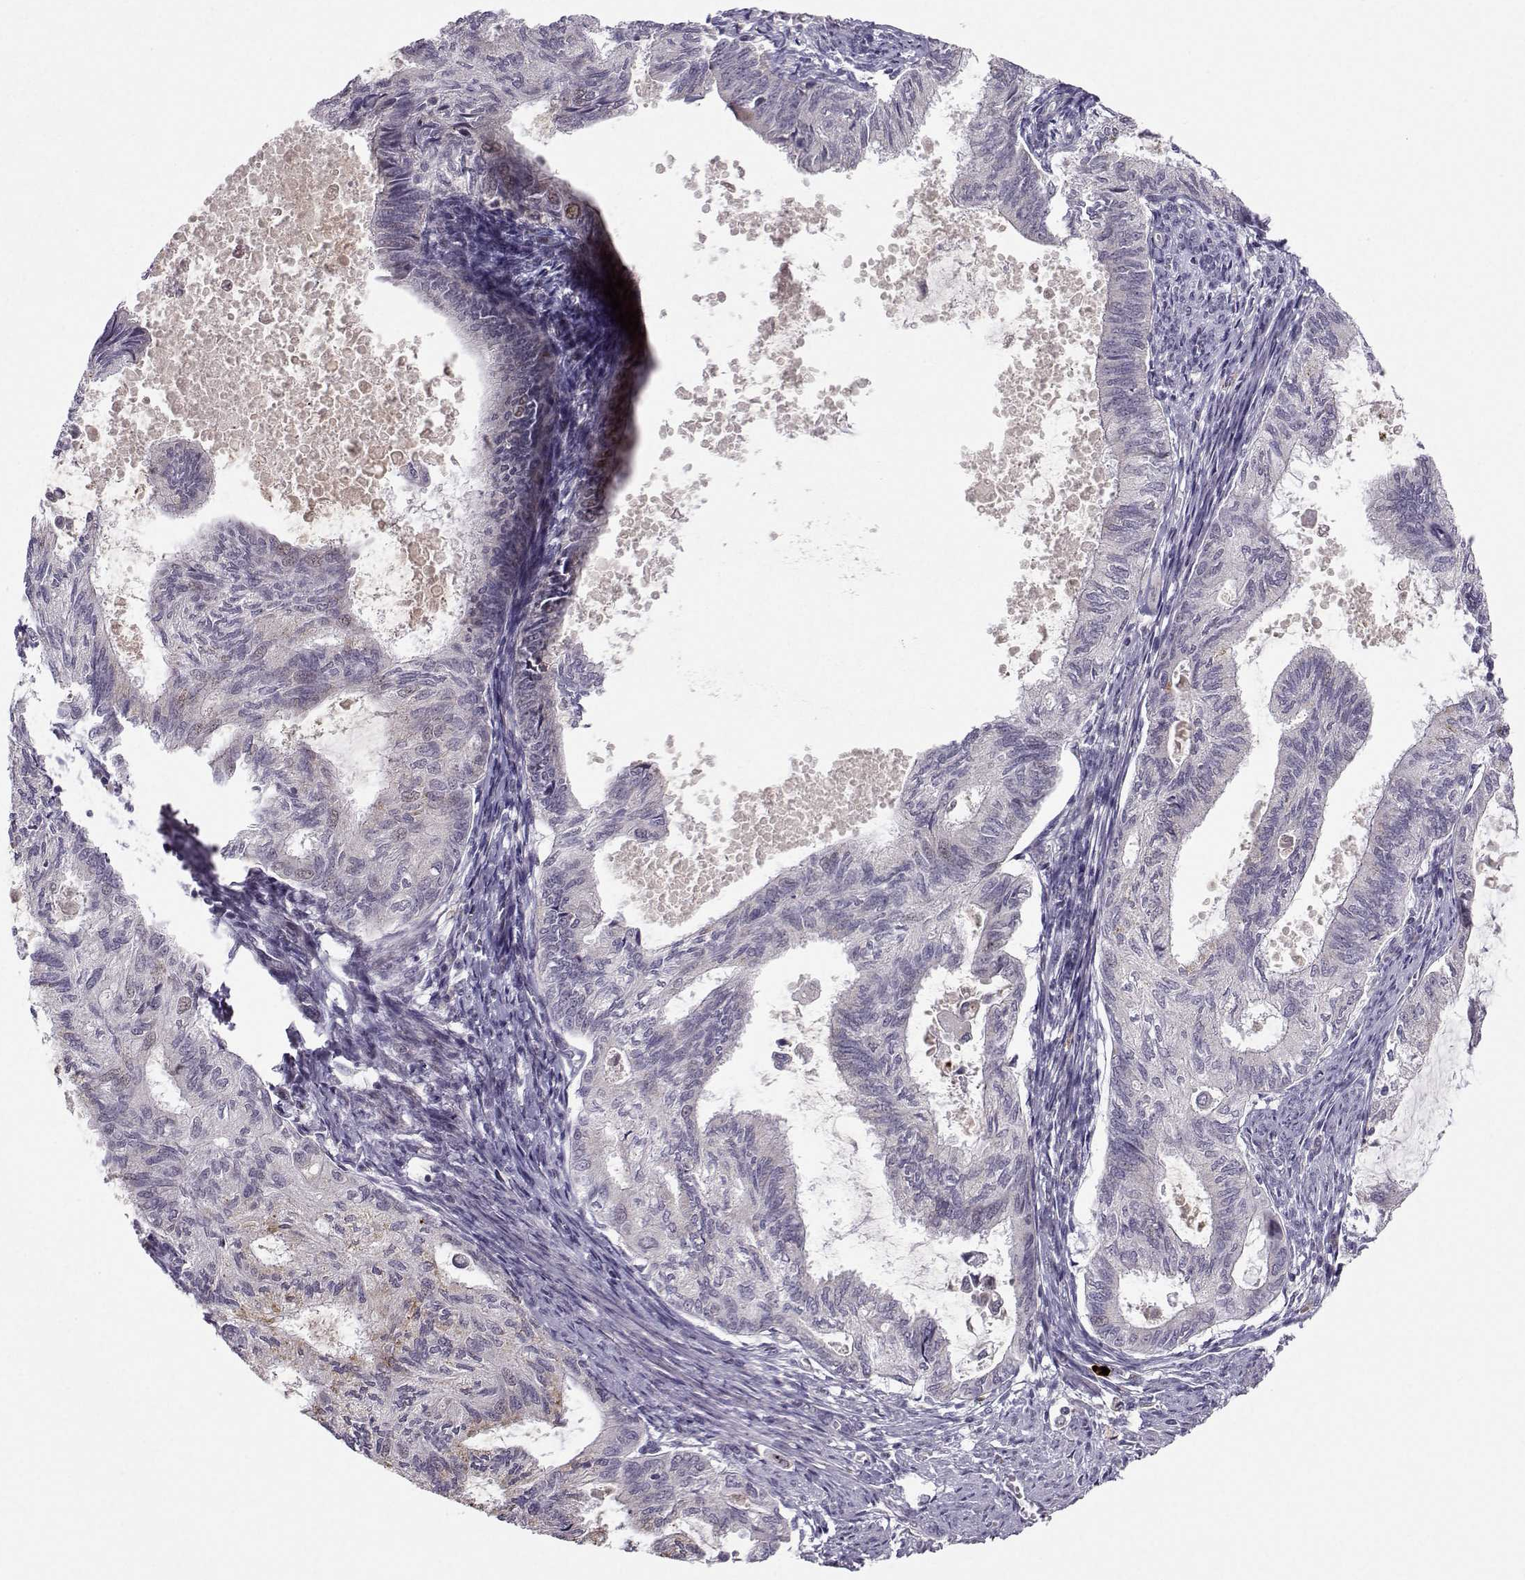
{"staining": {"intensity": "negative", "quantity": "none", "location": "none"}, "tissue": "endometrial cancer", "cell_type": "Tumor cells", "image_type": "cancer", "snomed": [{"axis": "morphology", "description": "Adenocarcinoma, NOS"}, {"axis": "topography", "description": "Endometrium"}], "caption": "The immunohistochemistry micrograph has no significant expression in tumor cells of adenocarcinoma (endometrial) tissue.", "gene": "NECAB3", "patient": {"sex": "female", "age": 86}}